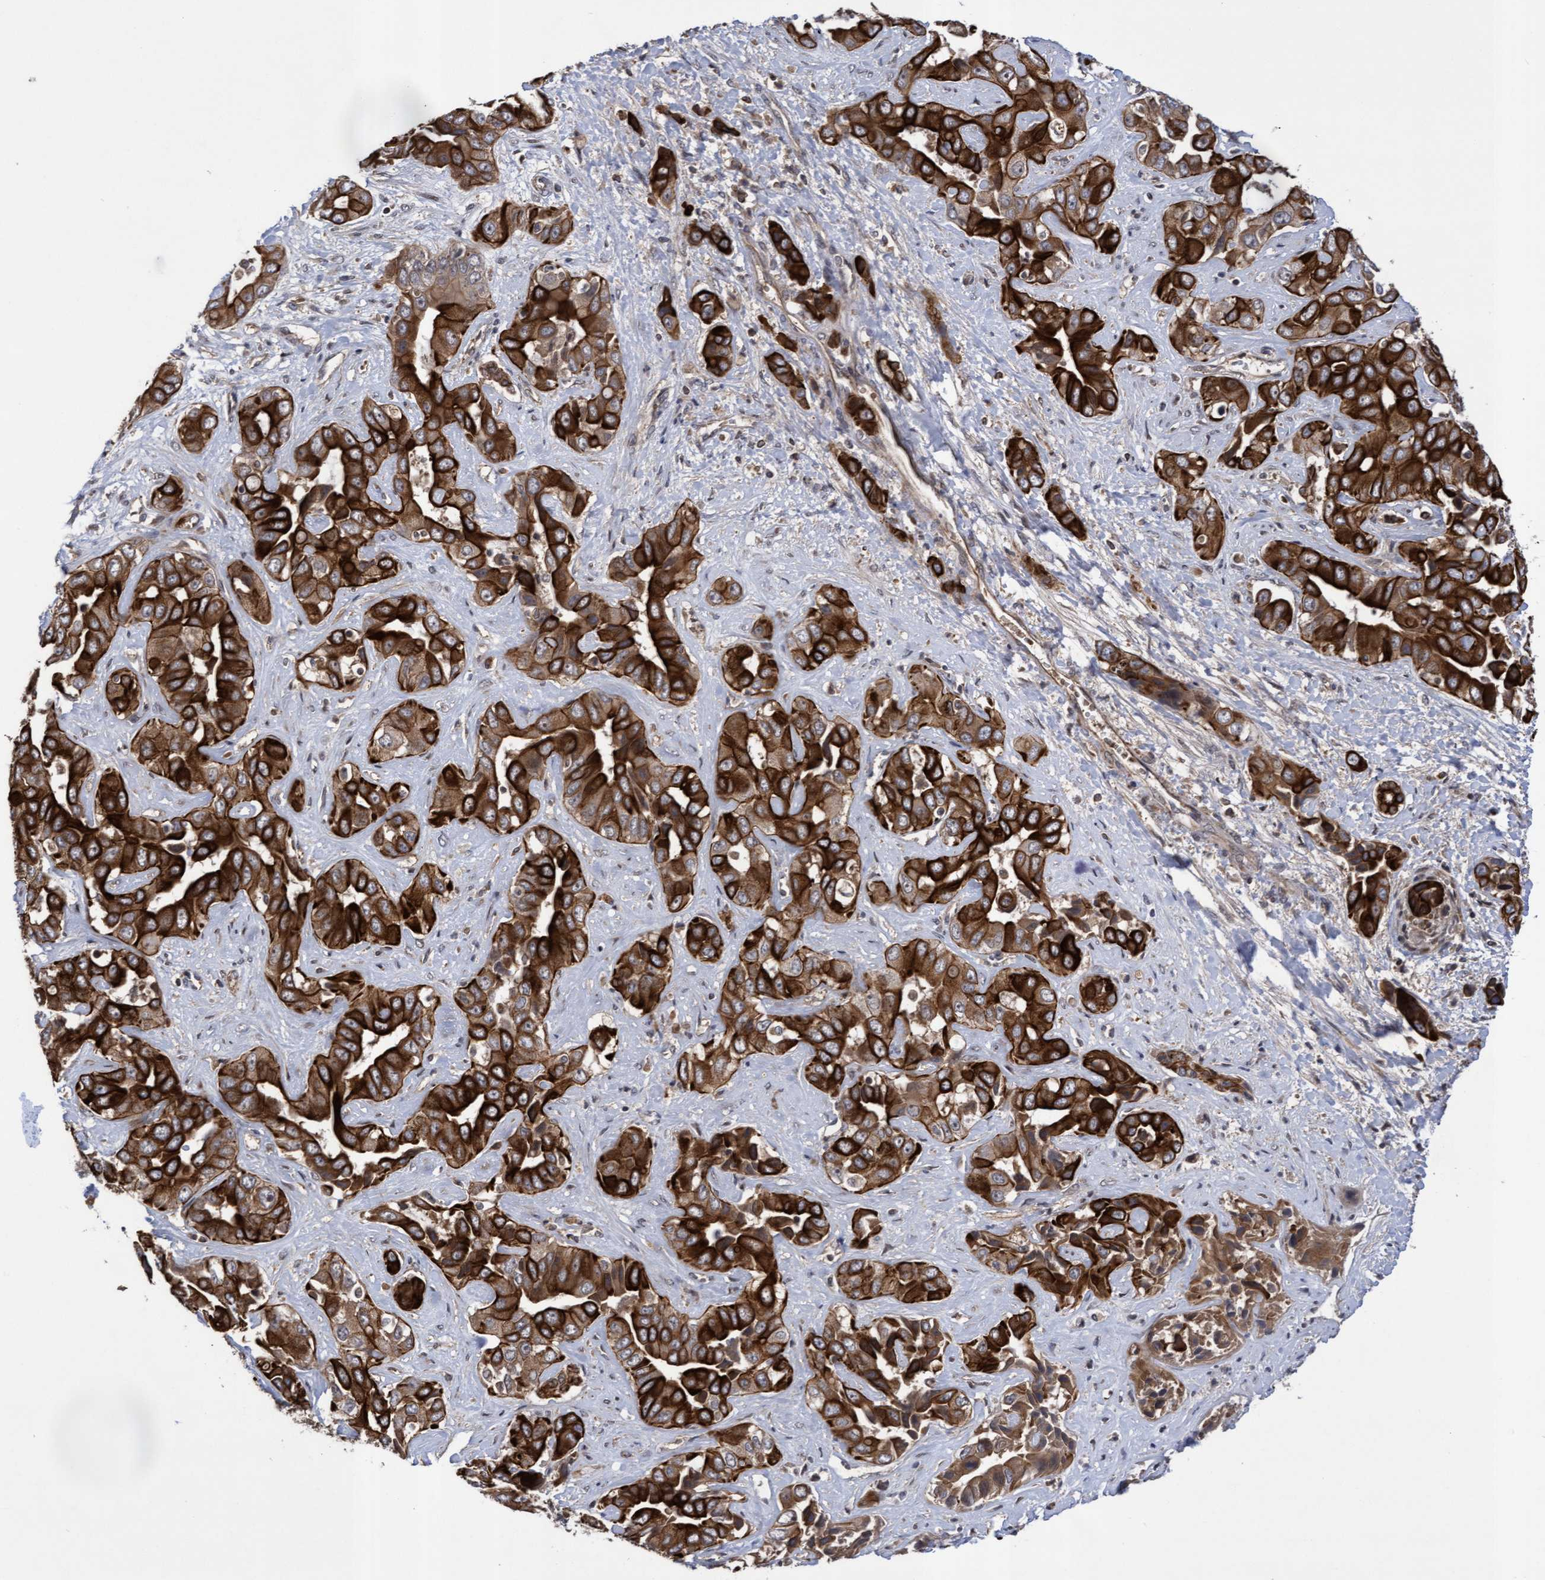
{"staining": {"intensity": "strong", "quantity": ">75%", "location": "cytoplasmic/membranous"}, "tissue": "liver cancer", "cell_type": "Tumor cells", "image_type": "cancer", "snomed": [{"axis": "morphology", "description": "Cholangiocarcinoma"}, {"axis": "topography", "description": "Liver"}], "caption": "Strong cytoplasmic/membranous expression is present in approximately >75% of tumor cells in cholangiocarcinoma (liver).", "gene": "COBL", "patient": {"sex": "female", "age": 52}}